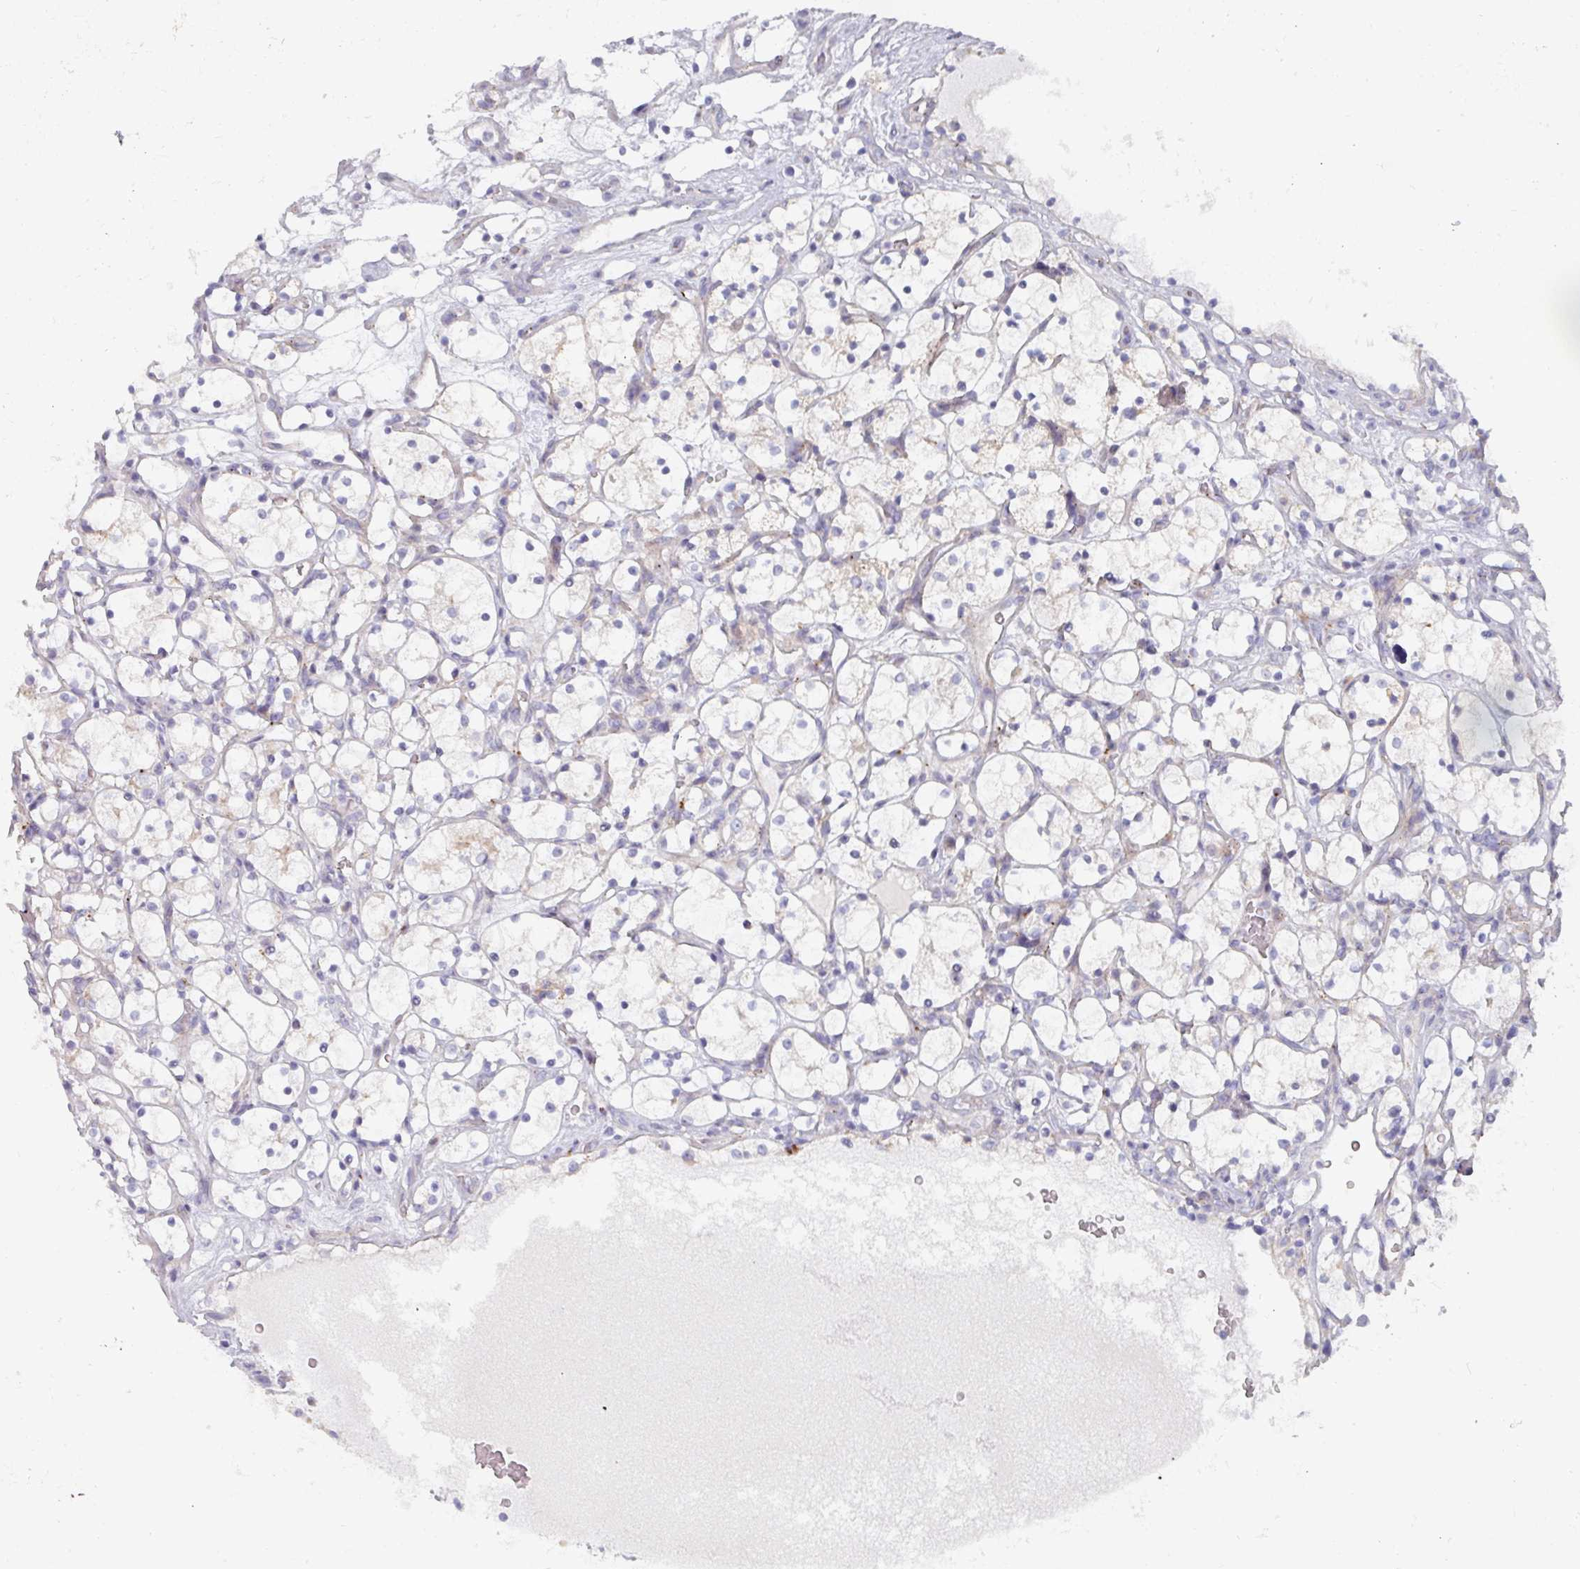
{"staining": {"intensity": "weak", "quantity": "<25%", "location": "cytoplasmic/membranous"}, "tissue": "renal cancer", "cell_type": "Tumor cells", "image_type": "cancer", "snomed": [{"axis": "morphology", "description": "Adenocarcinoma, NOS"}, {"axis": "topography", "description": "Kidney"}], "caption": "Tumor cells are negative for brown protein staining in renal adenocarcinoma.", "gene": "NT5C1A", "patient": {"sex": "female", "age": 69}}